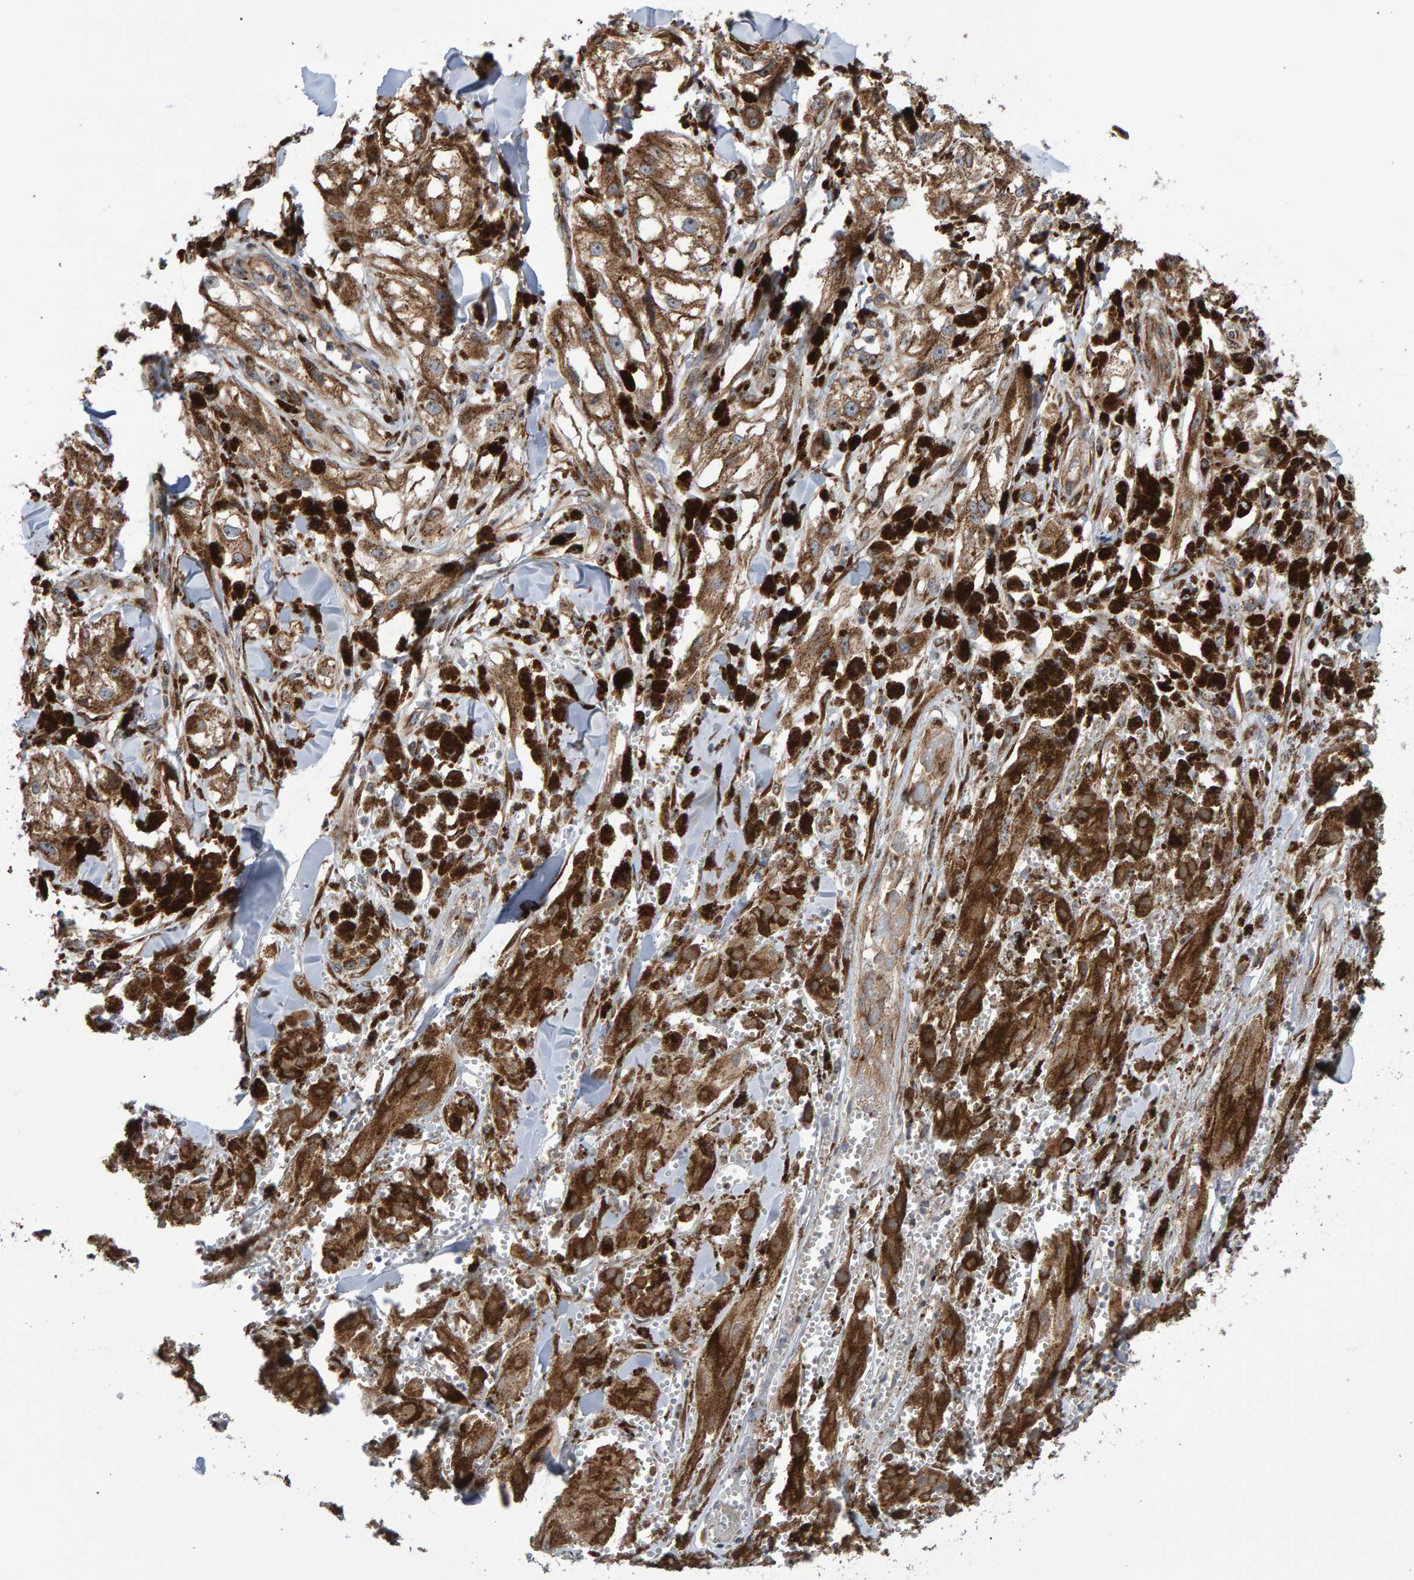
{"staining": {"intensity": "moderate", "quantity": ">75%", "location": "cytoplasmic/membranous"}, "tissue": "melanoma", "cell_type": "Tumor cells", "image_type": "cancer", "snomed": [{"axis": "morphology", "description": "Malignant melanoma, NOS"}, {"axis": "topography", "description": "Skin"}], "caption": "Melanoma stained for a protein (brown) reveals moderate cytoplasmic/membranous positive positivity in about >75% of tumor cells.", "gene": "FAM117A", "patient": {"sex": "male", "age": 88}}